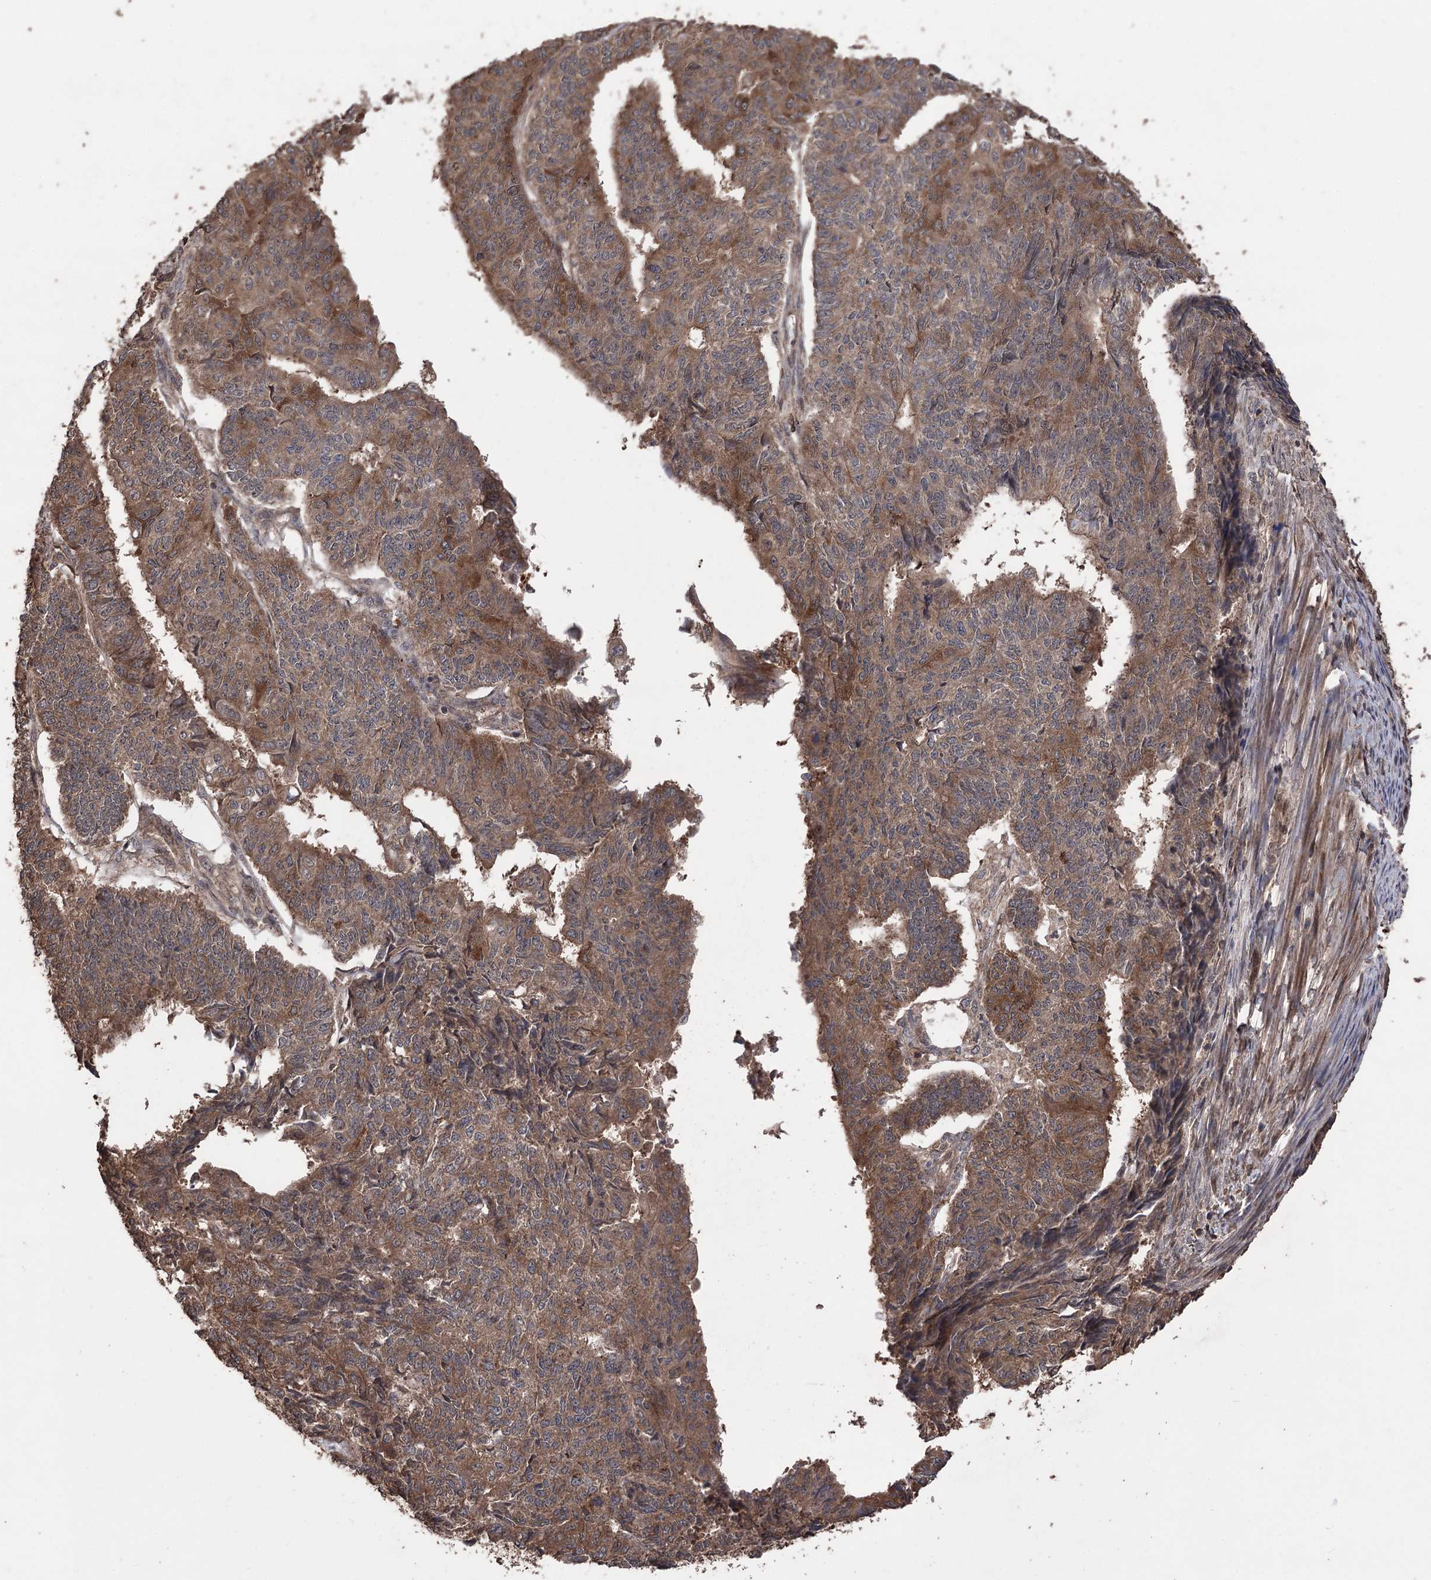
{"staining": {"intensity": "moderate", "quantity": ">75%", "location": "cytoplasmic/membranous"}, "tissue": "endometrial cancer", "cell_type": "Tumor cells", "image_type": "cancer", "snomed": [{"axis": "morphology", "description": "Adenocarcinoma, NOS"}, {"axis": "topography", "description": "Endometrium"}], "caption": "Protein expression analysis of human endometrial cancer (adenocarcinoma) reveals moderate cytoplasmic/membranous positivity in about >75% of tumor cells.", "gene": "RASSF3", "patient": {"sex": "female", "age": 32}}